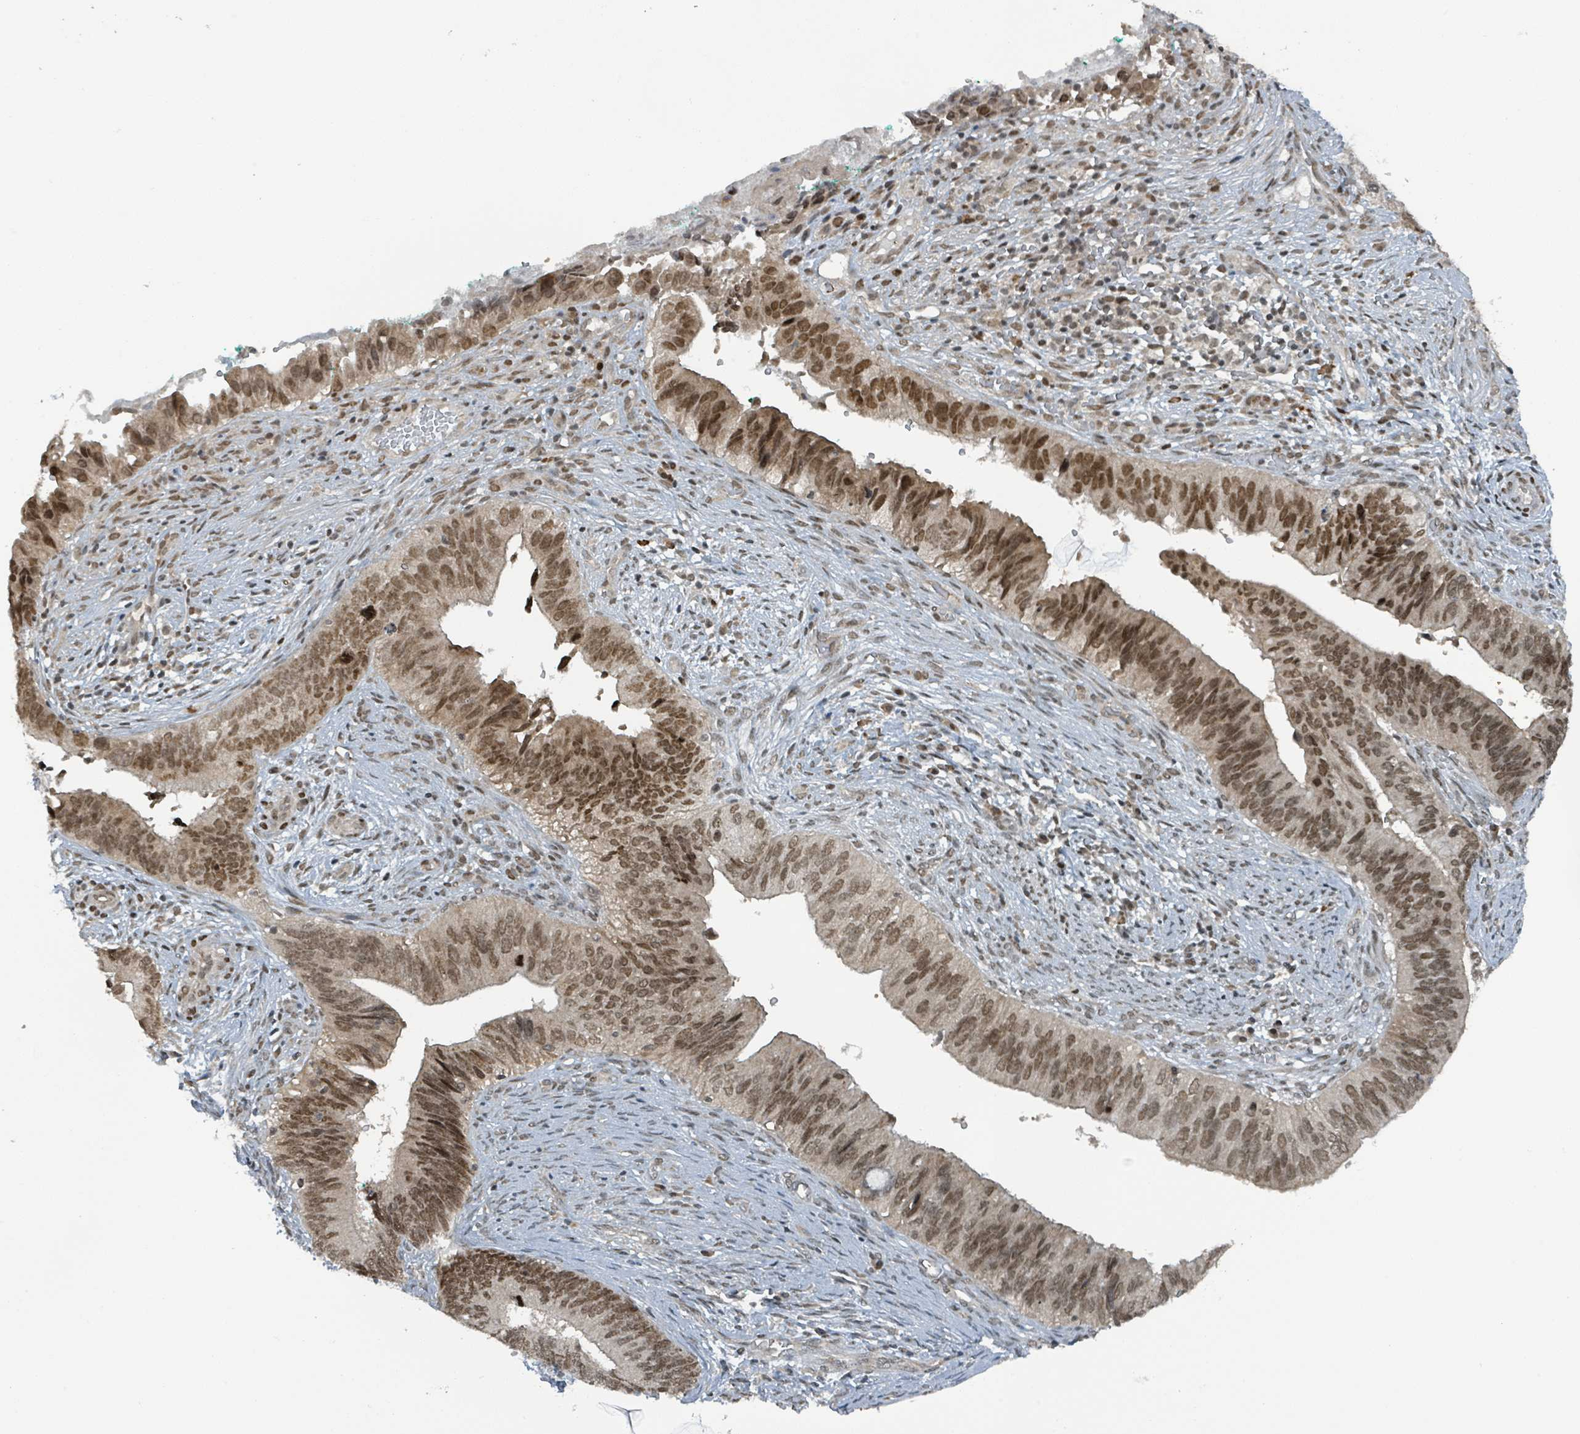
{"staining": {"intensity": "moderate", "quantity": ">75%", "location": "nuclear"}, "tissue": "cervical cancer", "cell_type": "Tumor cells", "image_type": "cancer", "snomed": [{"axis": "morphology", "description": "Adenocarcinoma, NOS"}, {"axis": "topography", "description": "Cervix"}], "caption": "There is medium levels of moderate nuclear positivity in tumor cells of cervical cancer, as demonstrated by immunohistochemical staining (brown color).", "gene": "PHIP", "patient": {"sex": "female", "age": 42}}